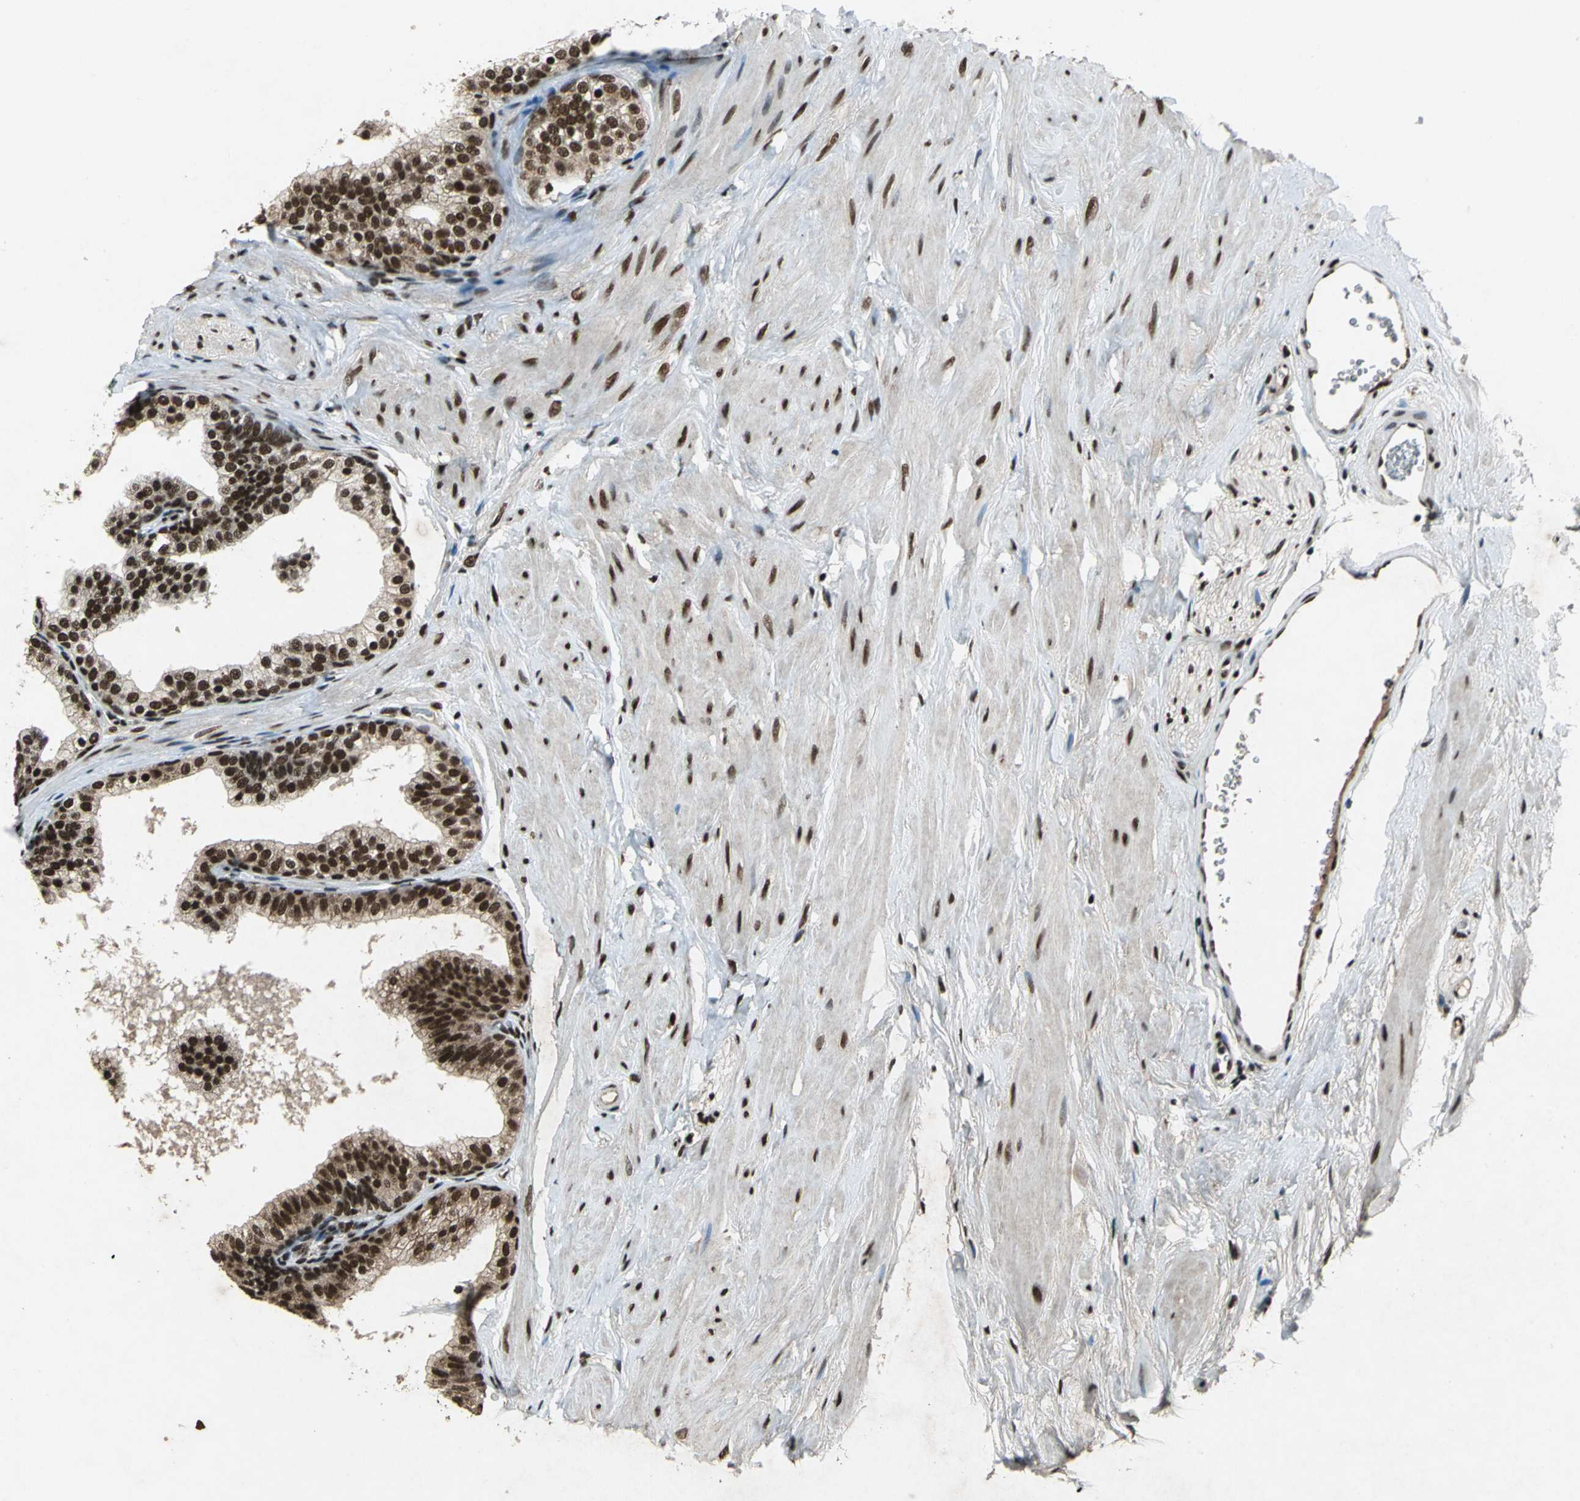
{"staining": {"intensity": "strong", "quantity": ">75%", "location": "cytoplasmic/membranous,nuclear"}, "tissue": "prostate", "cell_type": "Glandular cells", "image_type": "normal", "snomed": [{"axis": "morphology", "description": "Normal tissue, NOS"}, {"axis": "topography", "description": "Prostate"}], "caption": "Immunohistochemistry (DAB (3,3'-diaminobenzidine)) staining of unremarkable human prostate exhibits strong cytoplasmic/membranous,nuclear protein expression in approximately >75% of glandular cells. (IHC, brightfield microscopy, high magnification).", "gene": "MTA2", "patient": {"sex": "male", "age": 60}}